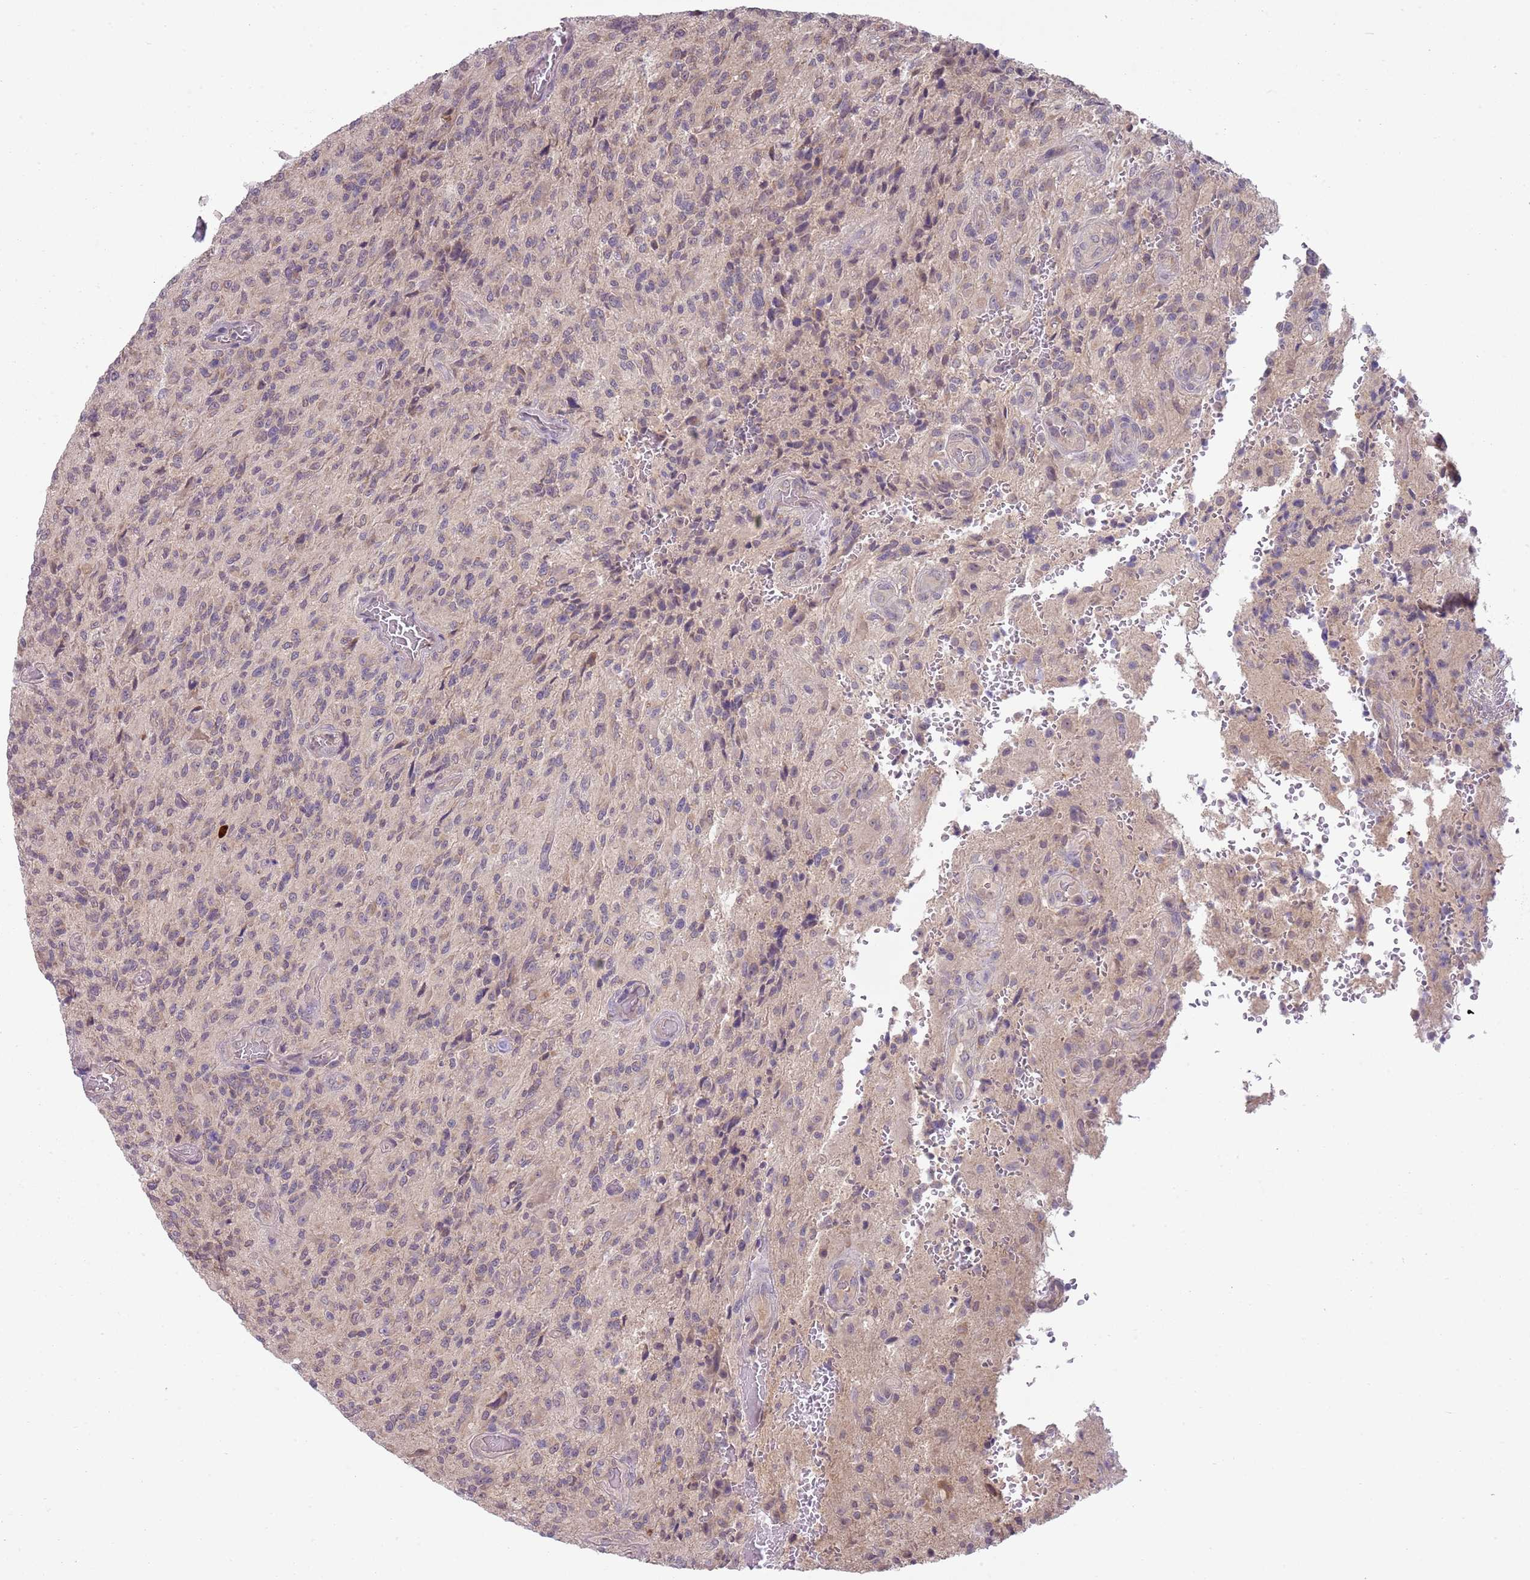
{"staining": {"intensity": "negative", "quantity": "none", "location": "none"}, "tissue": "glioma", "cell_type": "Tumor cells", "image_type": "cancer", "snomed": [{"axis": "morphology", "description": "Normal tissue, NOS"}, {"axis": "morphology", "description": "Glioma, malignant, High grade"}, {"axis": "topography", "description": "Cerebral cortex"}], "caption": "IHC of human malignant glioma (high-grade) reveals no staining in tumor cells.", "gene": "SKOR2", "patient": {"sex": "male", "age": 56}}